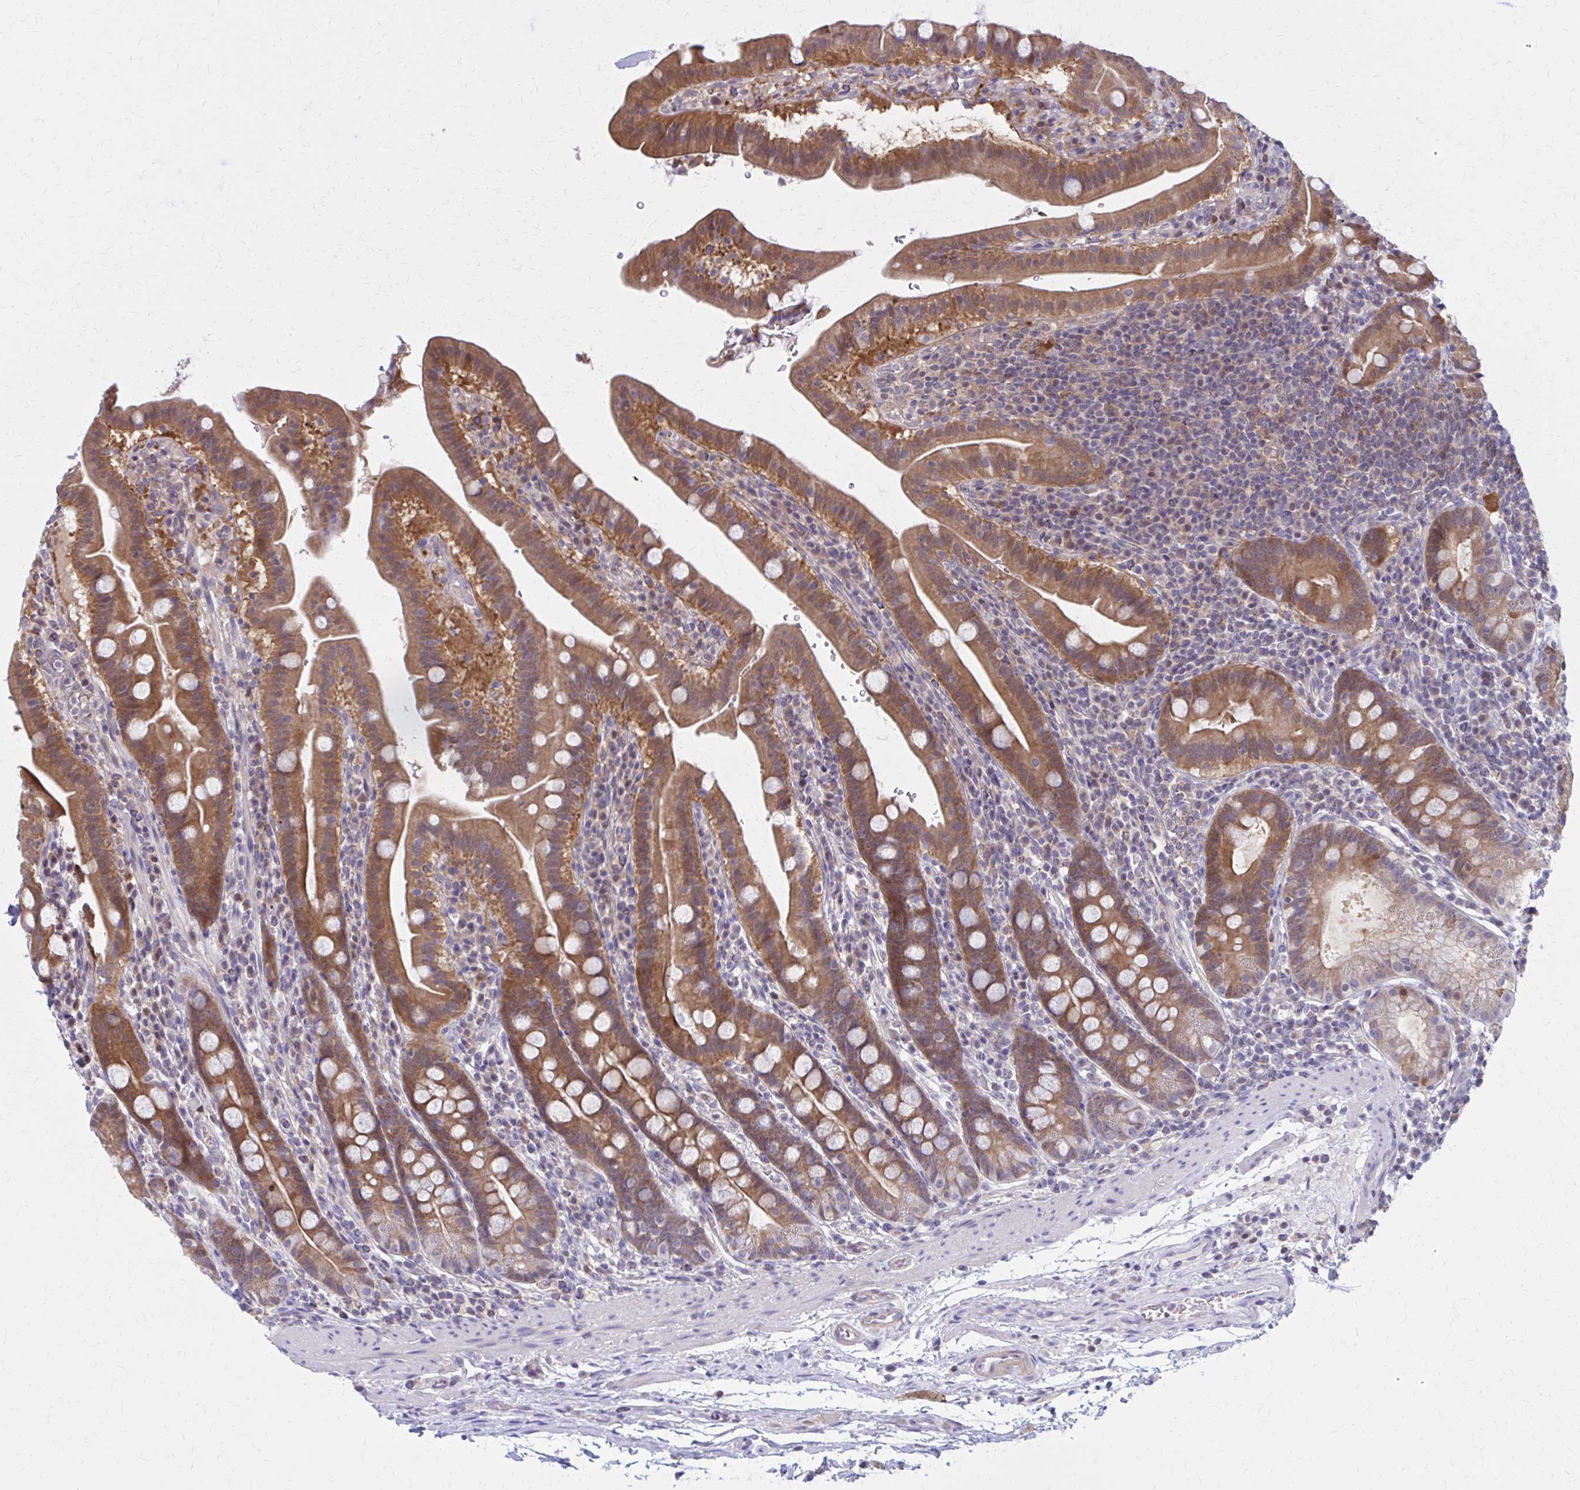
{"staining": {"intensity": "moderate", "quantity": ">75%", "location": "cytoplasmic/membranous"}, "tissue": "small intestine", "cell_type": "Glandular cells", "image_type": "normal", "snomed": [{"axis": "morphology", "description": "Normal tissue, NOS"}, {"axis": "topography", "description": "Small intestine"}], "caption": "An immunohistochemistry photomicrograph of benign tissue is shown. Protein staining in brown shows moderate cytoplasmic/membranous positivity in small intestine within glandular cells. (Stains: DAB (3,3'-diaminobenzidine) in brown, nuclei in blue, Microscopy: brightfield microscopy at high magnification).", "gene": "DBI", "patient": {"sex": "male", "age": 26}}